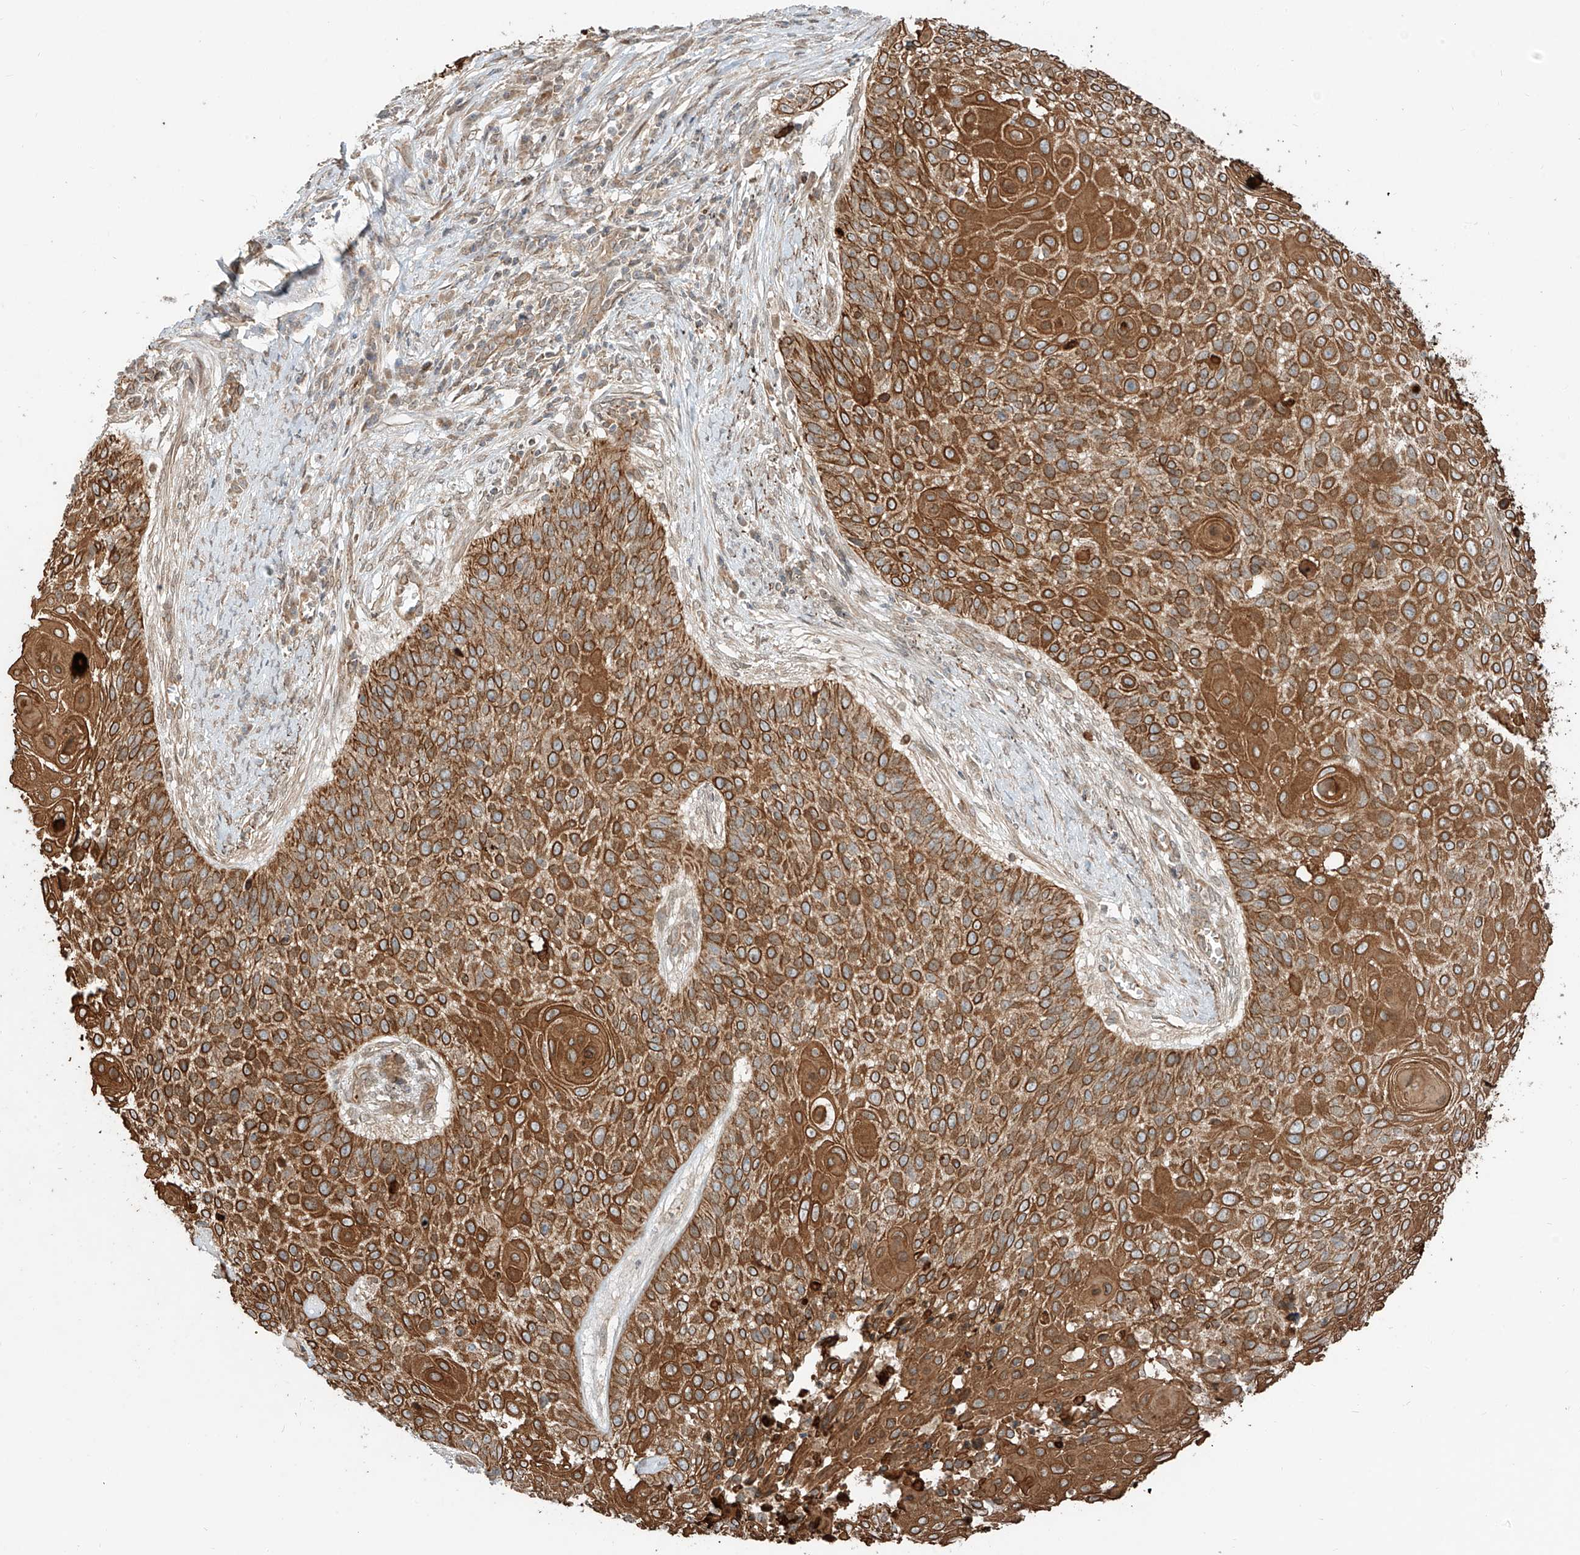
{"staining": {"intensity": "strong", "quantity": ">75%", "location": "cytoplasmic/membranous"}, "tissue": "cervical cancer", "cell_type": "Tumor cells", "image_type": "cancer", "snomed": [{"axis": "morphology", "description": "Squamous cell carcinoma, NOS"}, {"axis": "topography", "description": "Cervix"}], "caption": "Immunohistochemistry histopathology image of neoplastic tissue: cervical cancer (squamous cell carcinoma) stained using immunohistochemistry (IHC) shows high levels of strong protein expression localized specifically in the cytoplasmic/membranous of tumor cells, appearing as a cytoplasmic/membranous brown color.", "gene": "CEP162", "patient": {"sex": "female", "age": 39}}